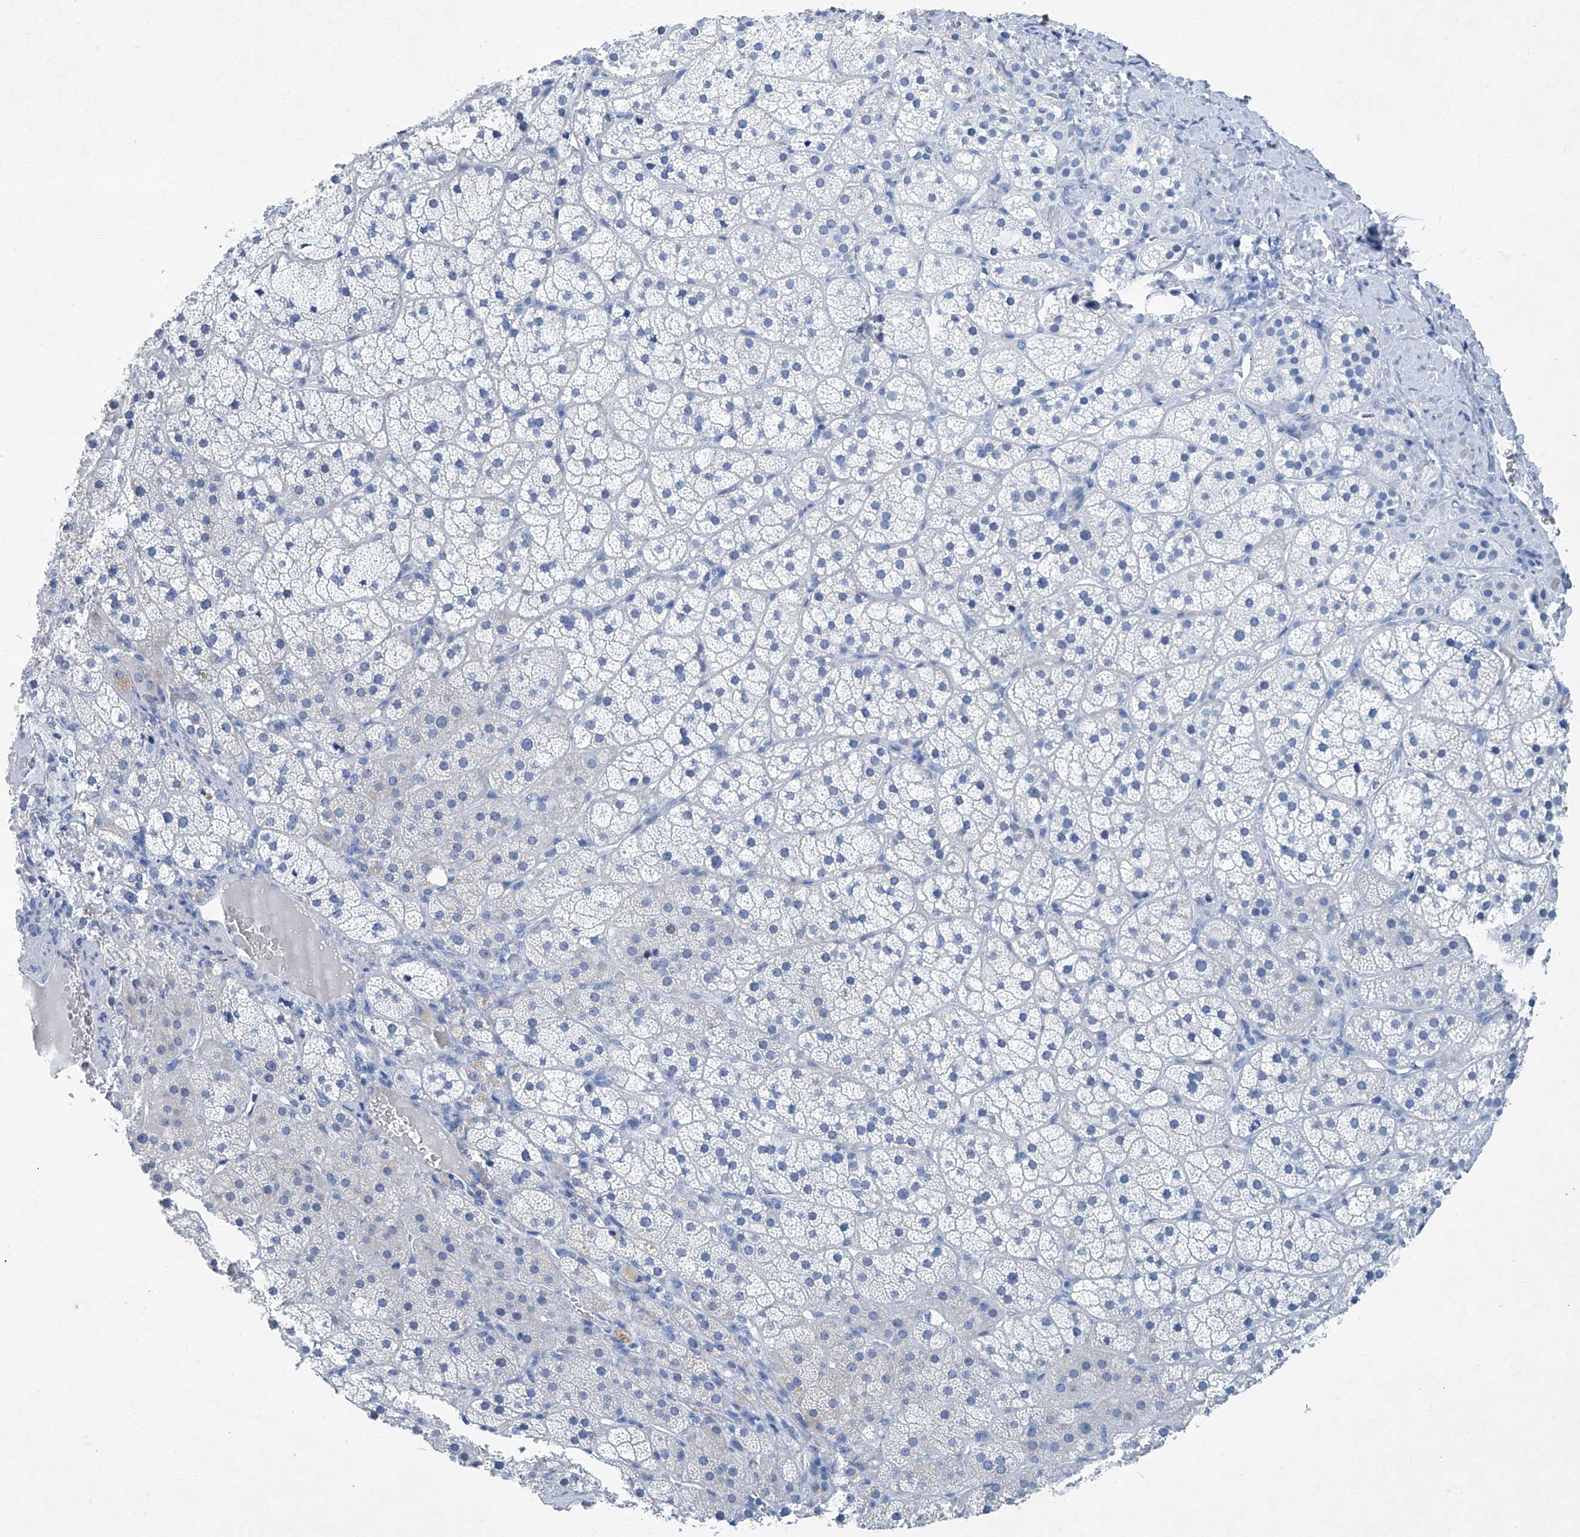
{"staining": {"intensity": "negative", "quantity": "none", "location": "none"}, "tissue": "adrenal gland", "cell_type": "Glandular cells", "image_type": "normal", "snomed": [{"axis": "morphology", "description": "Normal tissue, NOS"}, {"axis": "topography", "description": "Adrenal gland"}], "caption": "Immunohistochemistry of unremarkable adrenal gland displays no staining in glandular cells.", "gene": "CYP2A7", "patient": {"sex": "female", "age": 44}}